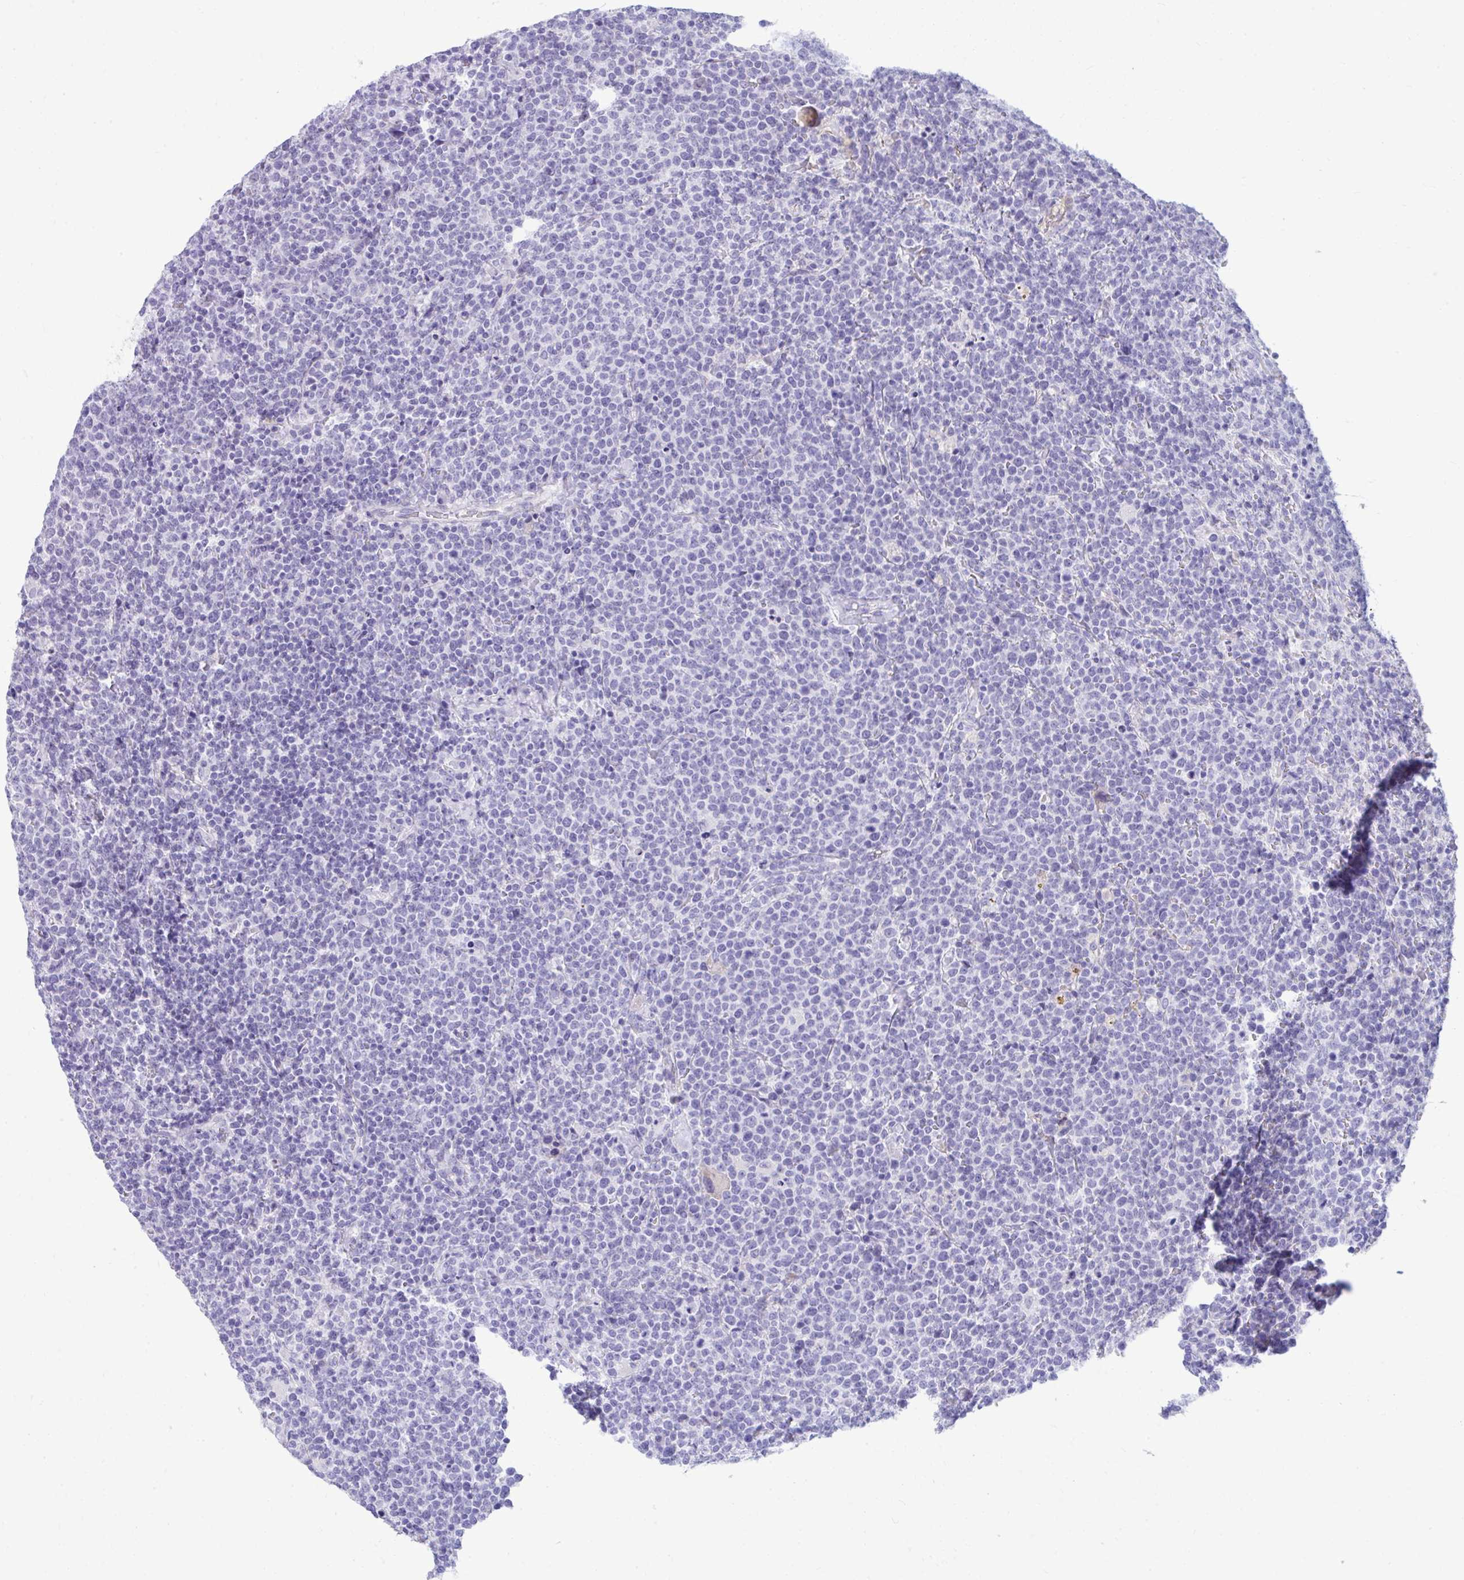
{"staining": {"intensity": "negative", "quantity": "none", "location": "none"}, "tissue": "lymphoma", "cell_type": "Tumor cells", "image_type": "cancer", "snomed": [{"axis": "morphology", "description": "Malignant lymphoma, non-Hodgkin's type, High grade"}, {"axis": "topography", "description": "Lymph node"}], "caption": "Tumor cells show no significant protein positivity in high-grade malignant lymphoma, non-Hodgkin's type.", "gene": "PIGZ", "patient": {"sex": "male", "age": 61}}